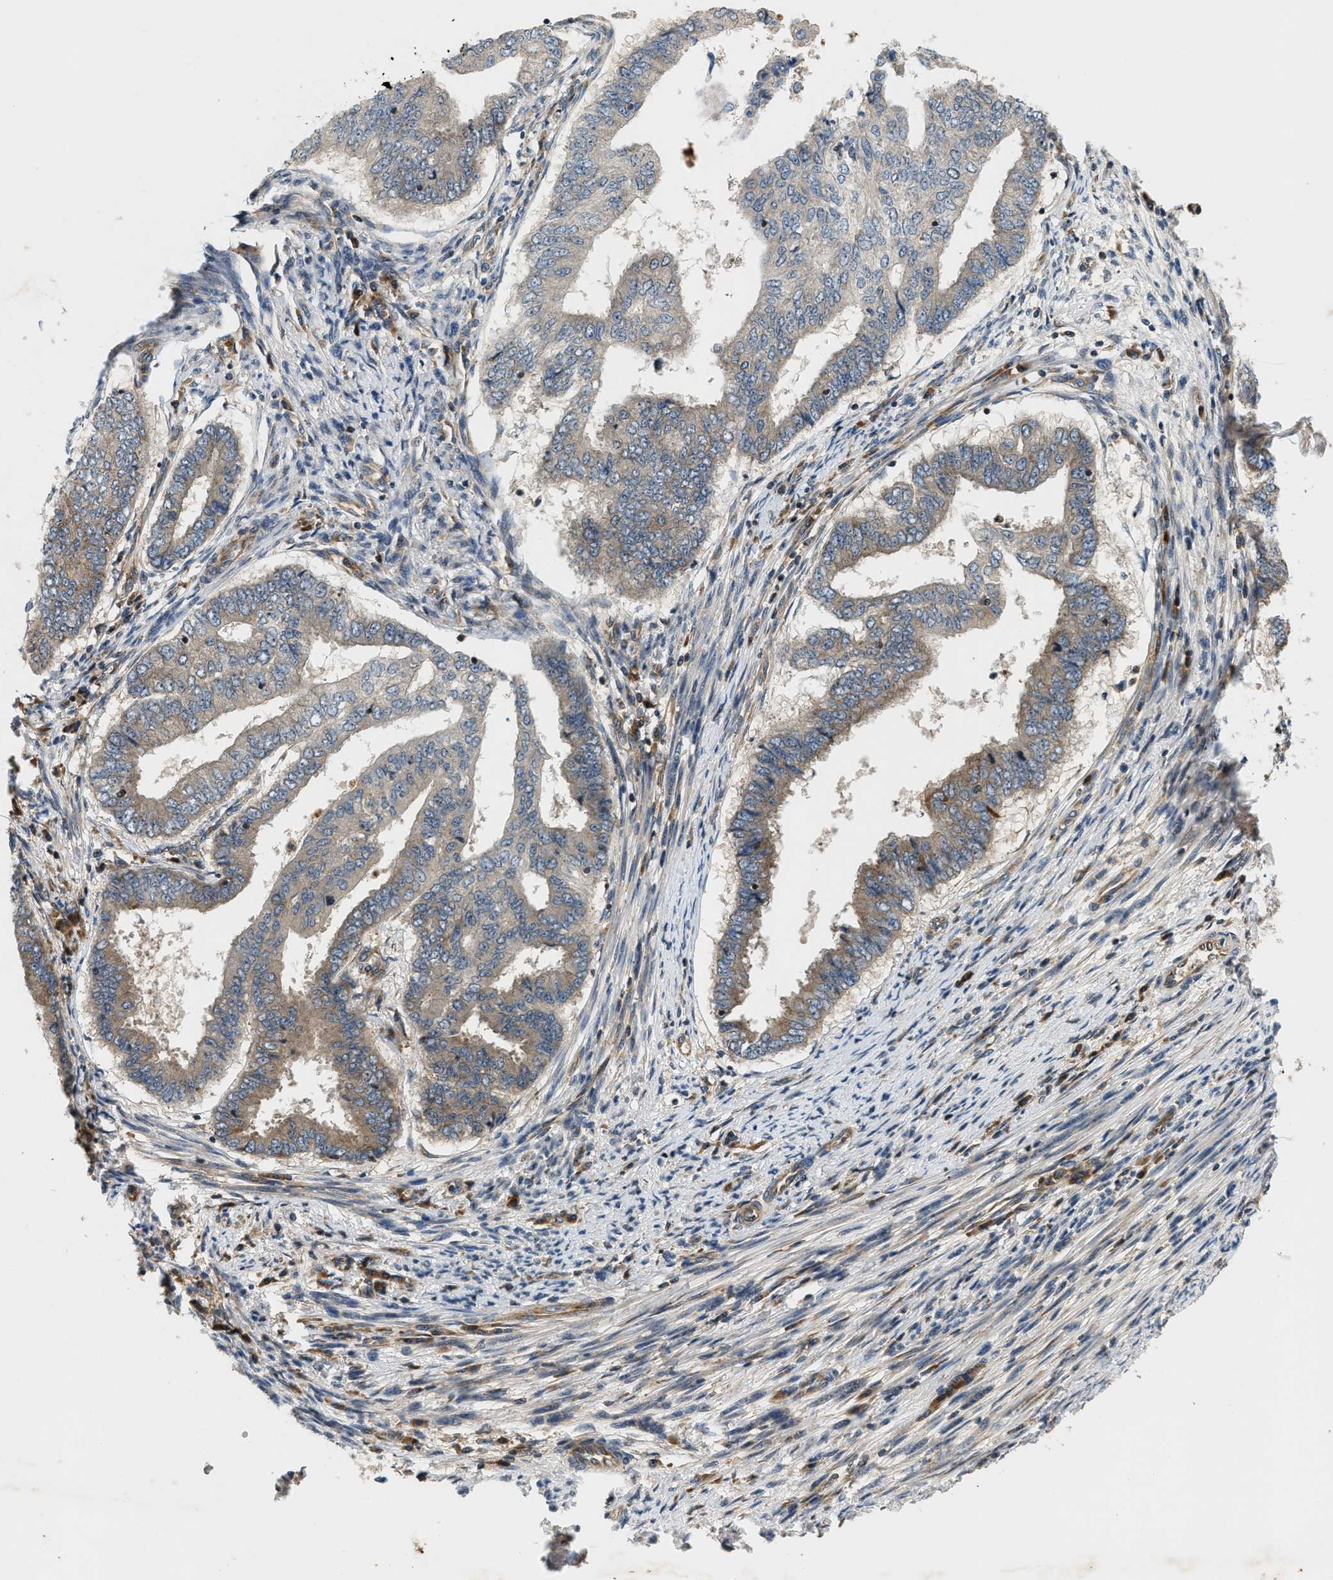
{"staining": {"intensity": "moderate", "quantity": "25%-75%", "location": "cytoplasmic/membranous"}, "tissue": "endometrial cancer", "cell_type": "Tumor cells", "image_type": "cancer", "snomed": [{"axis": "morphology", "description": "Polyp, NOS"}, {"axis": "morphology", "description": "Adenocarcinoma, NOS"}, {"axis": "morphology", "description": "Adenoma, NOS"}, {"axis": "topography", "description": "Endometrium"}], "caption": "Immunohistochemistry (IHC) photomicrograph of neoplastic tissue: human endometrial adenocarcinoma stained using immunohistochemistry (IHC) reveals medium levels of moderate protein expression localized specifically in the cytoplasmic/membranous of tumor cells, appearing as a cytoplasmic/membranous brown color.", "gene": "SAMD9", "patient": {"sex": "female", "age": 79}}